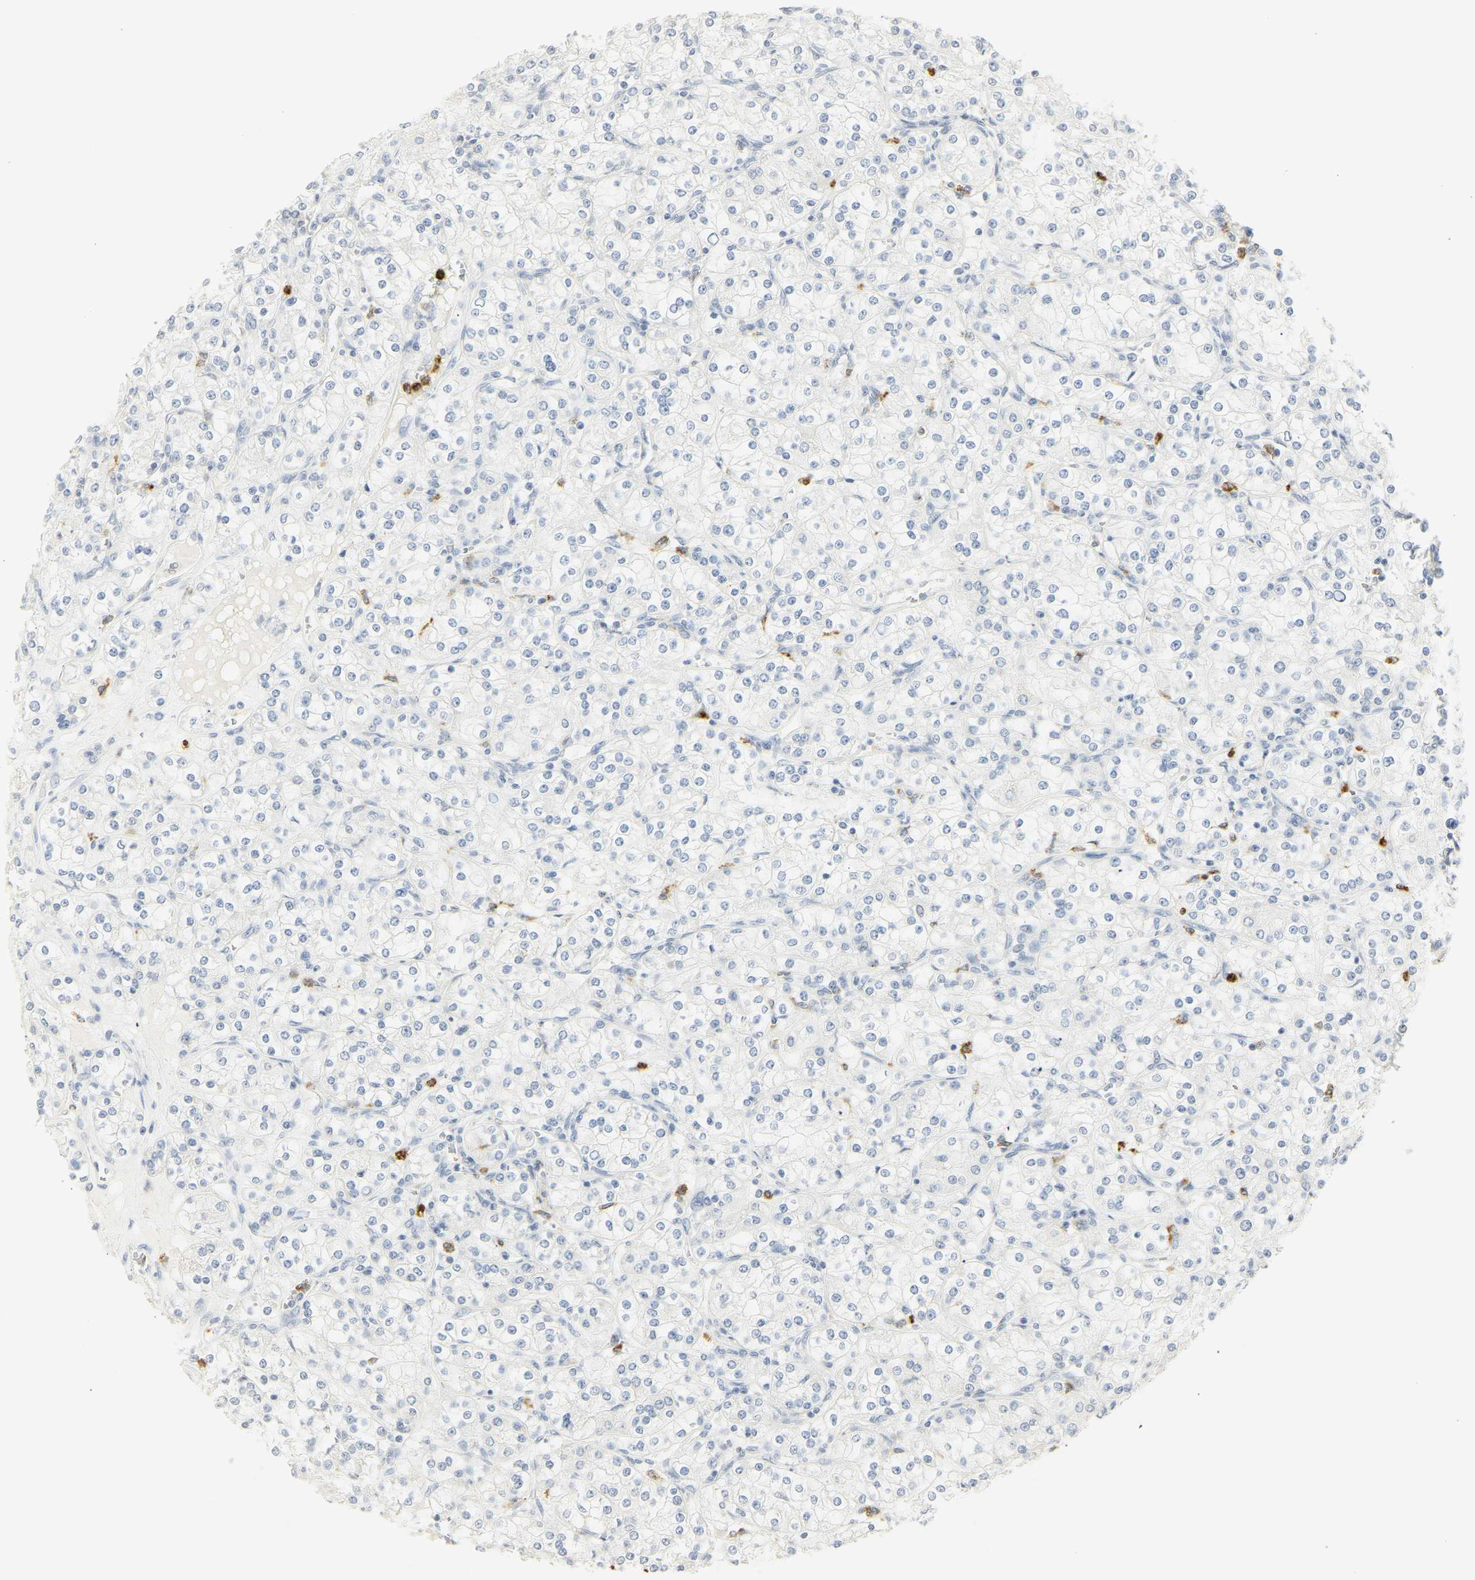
{"staining": {"intensity": "negative", "quantity": "none", "location": "none"}, "tissue": "renal cancer", "cell_type": "Tumor cells", "image_type": "cancer", "snomed": [{"axis": "morphology", "description": "Adenocarcinoma, NOS"}, {"axis": "topography", "description": "Kidney"}], "caption": "Tumor cells show no significant expression in renal cancer (adenocarcinoma).", "gene": "MPO", "patient": {"sex": "male", "age": 77}}